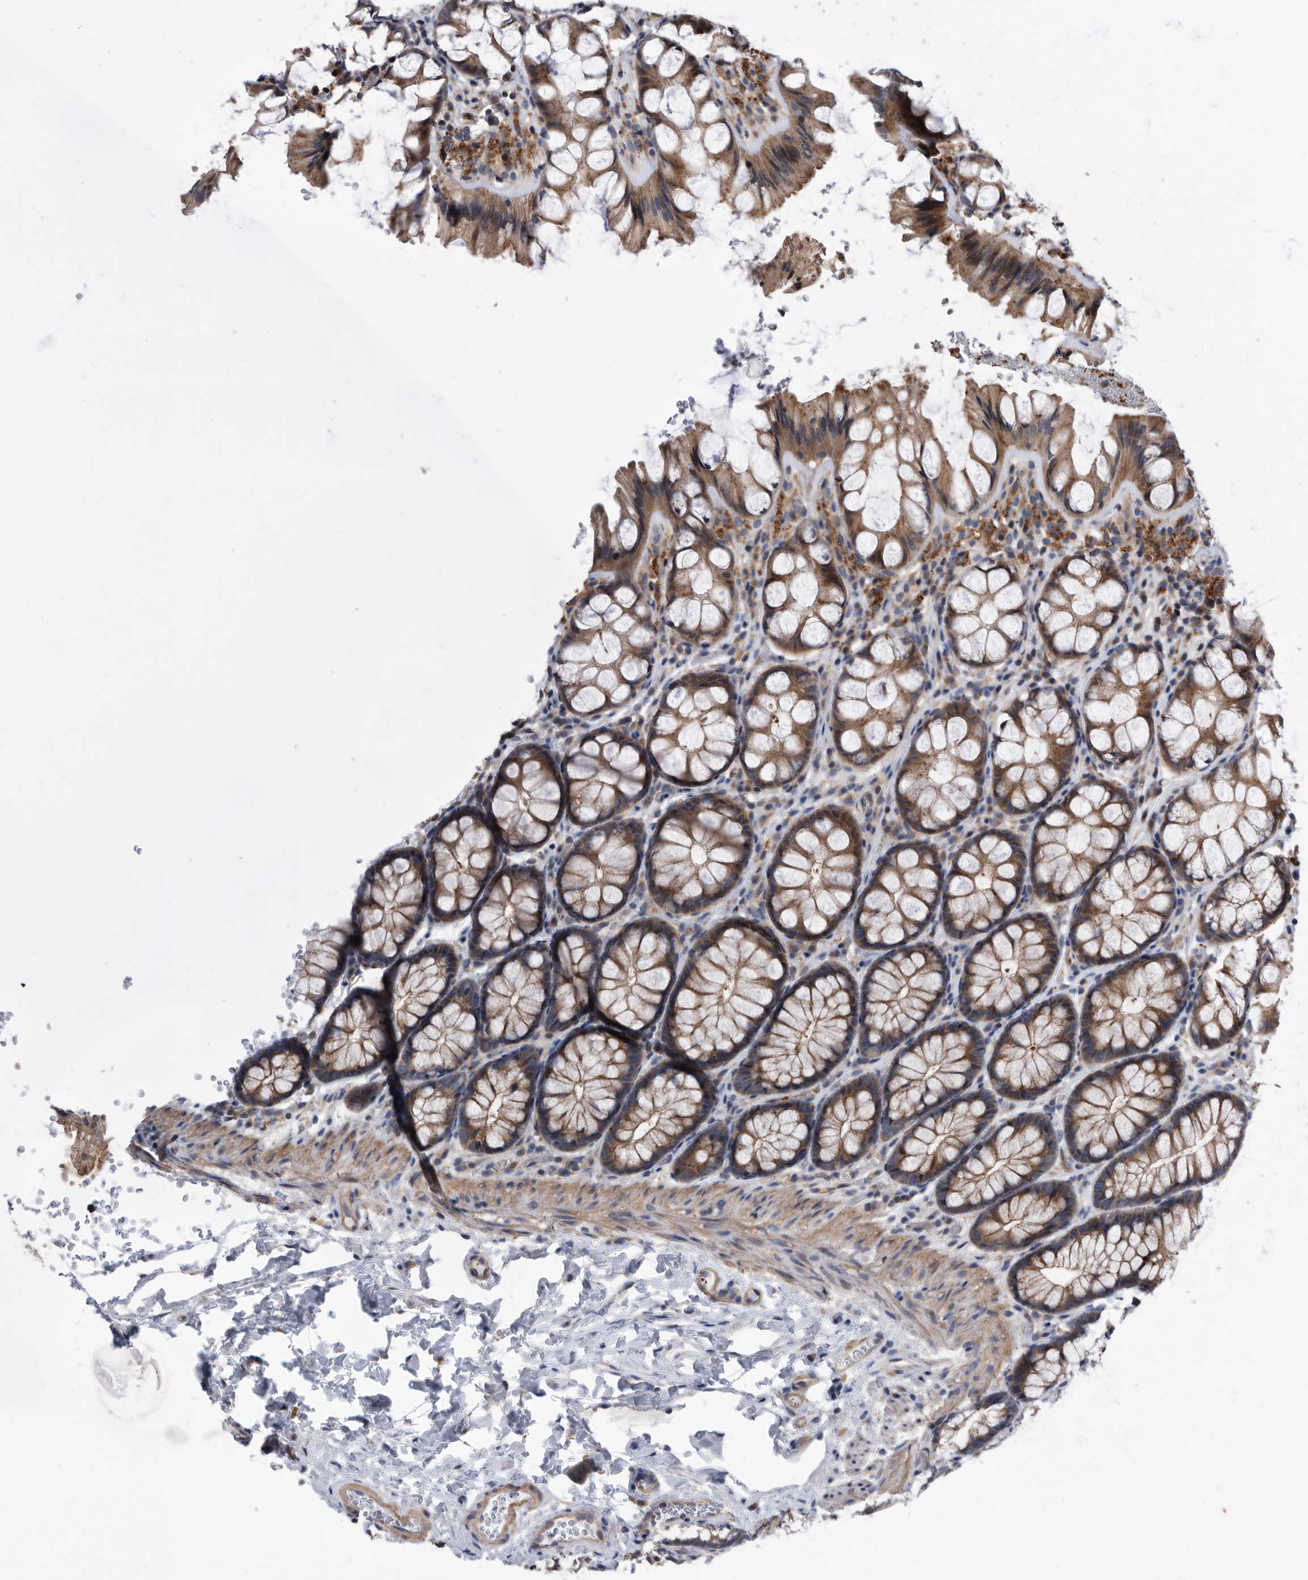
{"staining": {"intensity": "moderate", "quantity": ">75%", "location": "cytoplasmic/membranous"}, "tissue": "colon", "cell_type": "Endothelial cells", "image_type": "normal", "snomed": [{"axis": "morphology", "description": "Normal tissue, NOS"}, {"axis": "topography", "description": "Colon"}], "caption": "Immunohistochemistry (IHC) (DAB) staining of unremarkable colon demonstrates moderate cytoplasmic/membranous protein staining in approximately >75% of endothelial cells.", "gene": "BAIAP3", "patient": {"sex": "male", "age": 47}}